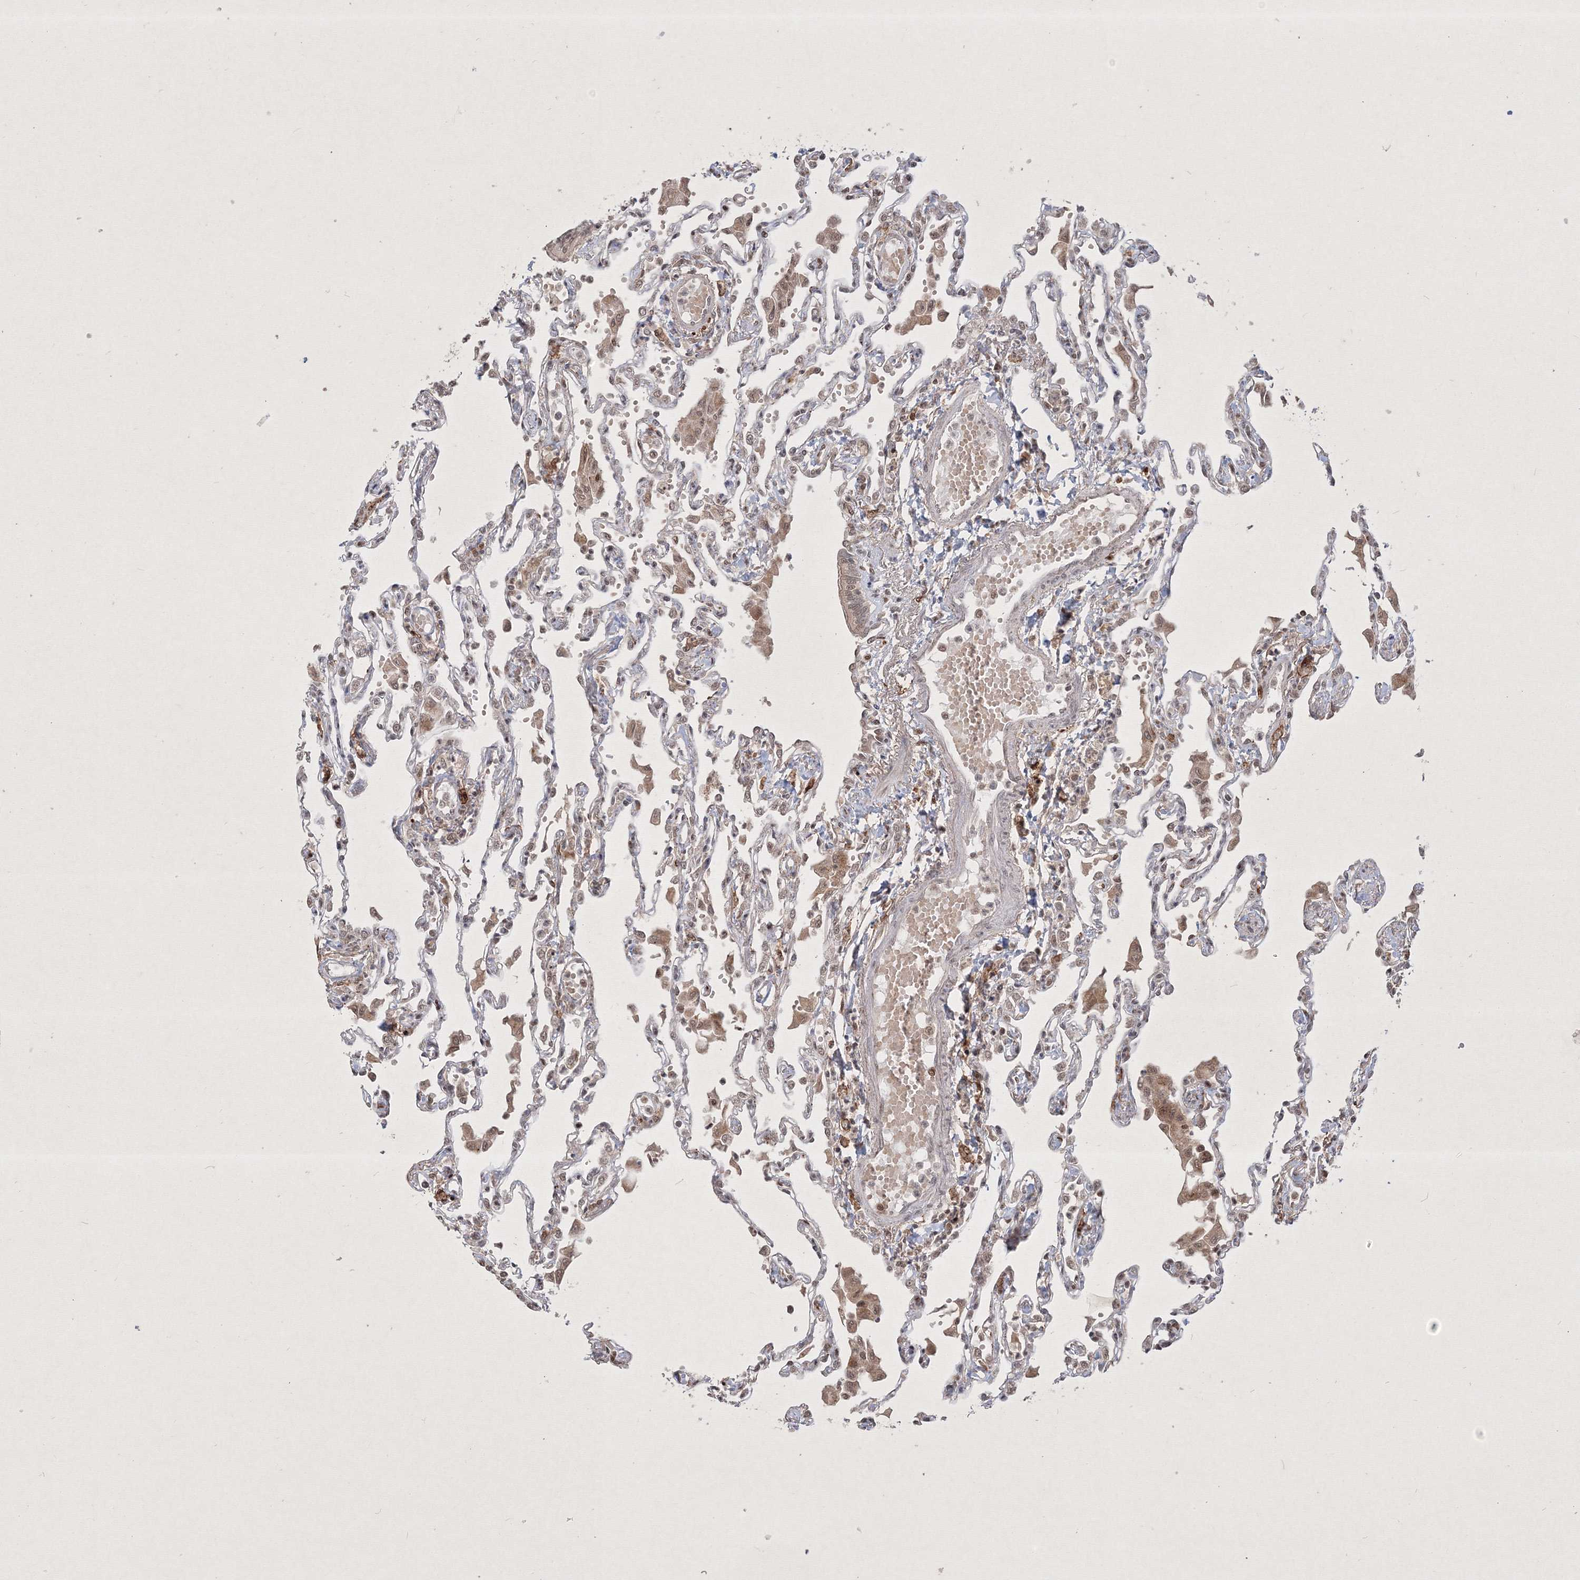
{"staining": {"intensity": "negative", "quantity": "none", "location": "none"}, "tissue": "lung", "cell_type": "Alveolar cells", "image_type": "normal", "snomed": [{"axis": "morphology", "description": "Normal tissue, NOS"}, {"axis": "topography", "description": "Bronchus"}, {"axis": "topography", "description": "Lung"}], "caption": "The micrograph displays no staining of alveolar cells in unremarkable lung. (Brightfield microscopy of DAB immunohistochemistry (IHC) at high magnification).", "gene": "TAB1", "patient": {"sex": "female", "age": 49}}